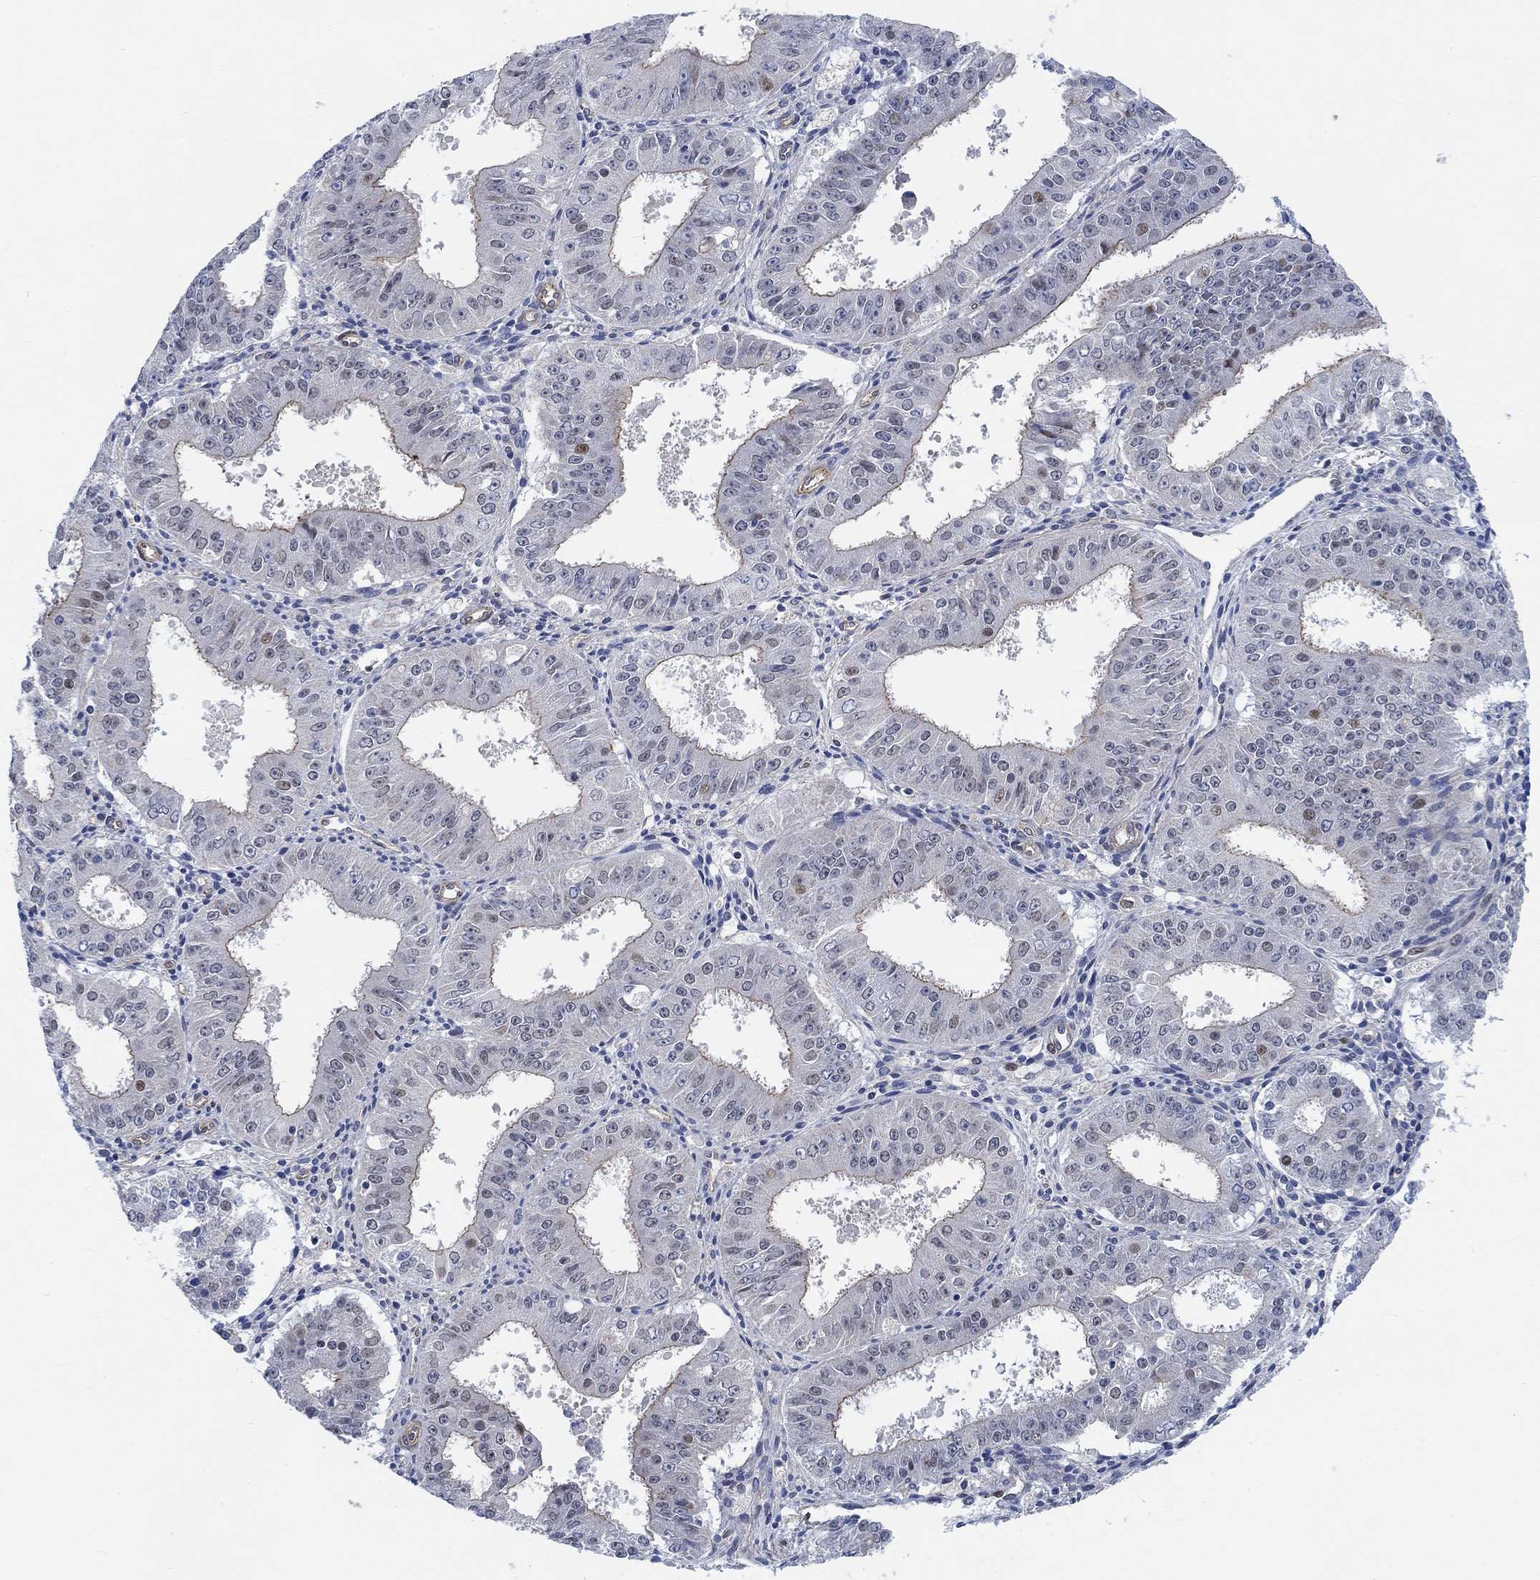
{"staining": {"intensity": "weak", "quantity": "<25%", "location": "cytoplasmic/membranous,nuclear"}, "tissue": "ovarian cancer", "cell_type": "Tumor cells", "image_type": "cancer", "snomed": [{"axis": "morphology", "description": "Carcinoma, endometroid"}, {"axis": "topography", "description": "Ovary"}], "caption": "Immunohistochemistry (IHC) image of human ovarian cancer stained for a protein (brown), which shows no positivity in tumor cells.", "gene": "KCNH8", "patient": {"sex": "female", "age": 42}}